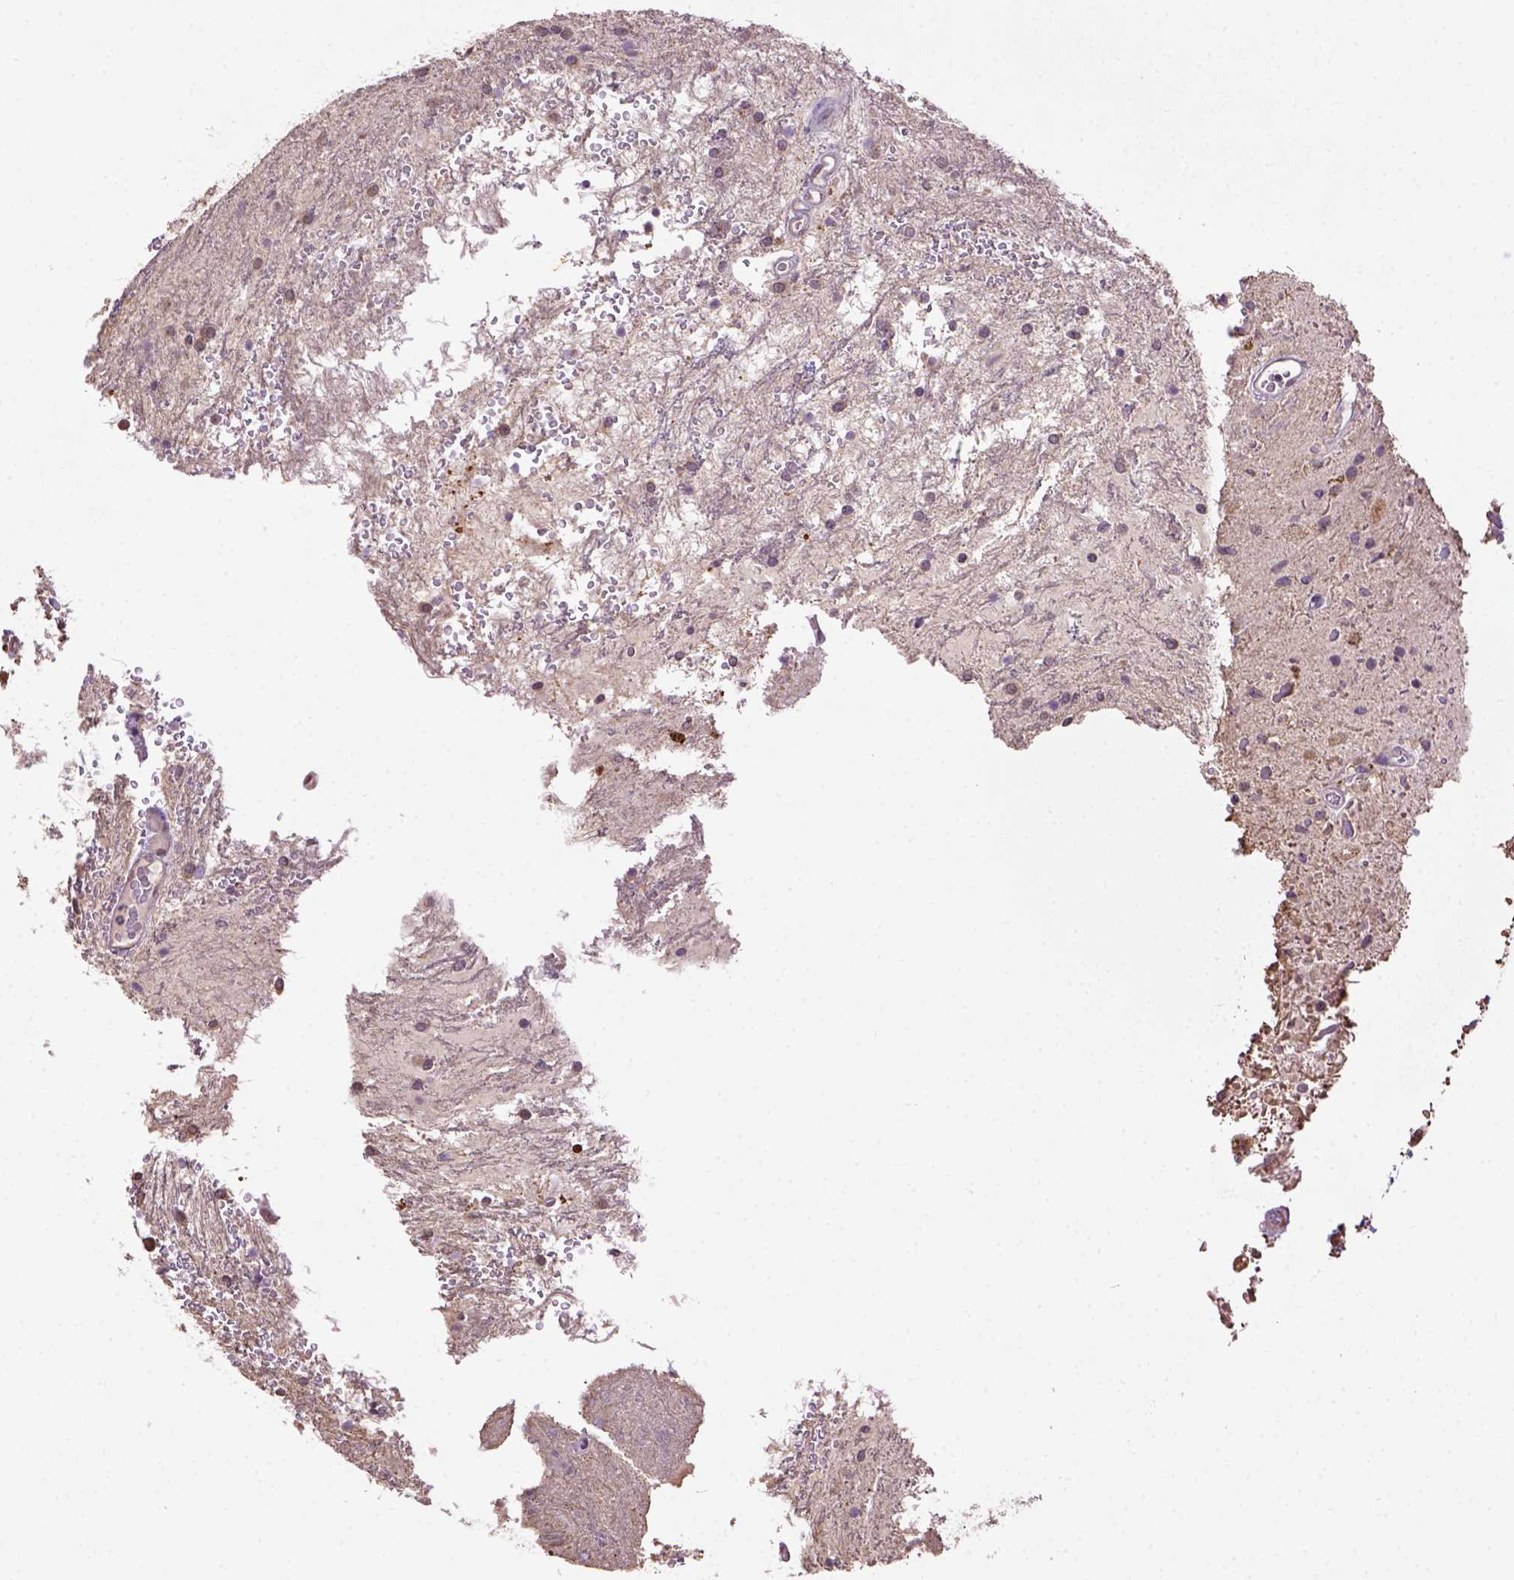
{"staining": {"intensity": "negative", "quantity": "none", "location": "none"}, "tissue": "glioma", "cell_type": "Tumor cells", "image_type": "cancer", "snomed": [{"axis": "morphology", "description": "Glioma, malignant, Low grade"}, {"axis": "topography", "description": "Cerebellum"}], "caption": "Tumor cells show no significant staining in glioma.", "gene": "WDR17", "patient": {"sex": "female", "age": 14}}